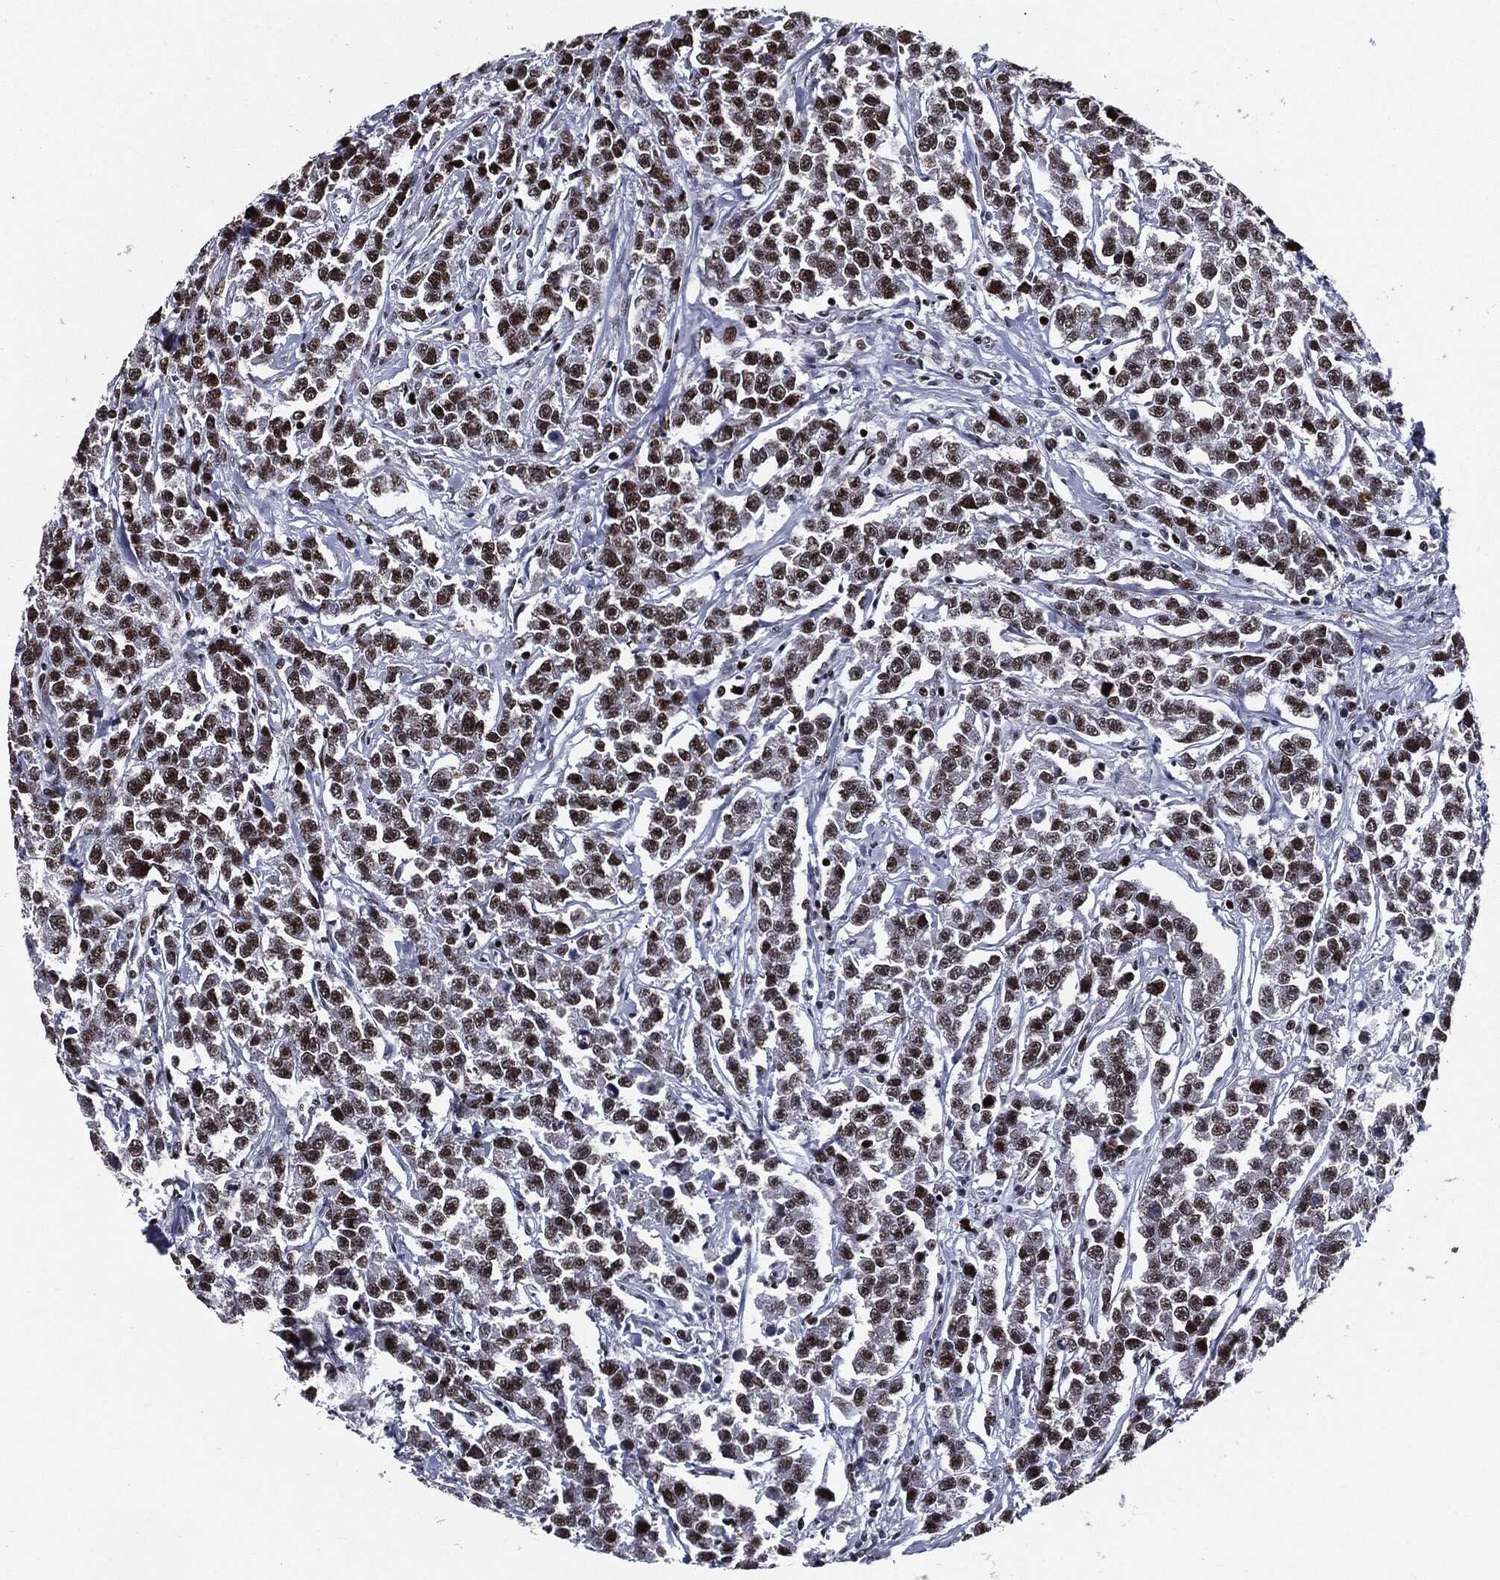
{"staining": {"intensity": "moderate", "quantity": "25%-75%", "location": "nuclear"}, "tissue": "testis cancer", "cell_type": "Tumor cells", "image_type": "cancer", "snomed": [{"axis": "morphology", "description": "Seminoma, NOS"}, {"axis": "topography", "description": "Testis"}], "caption": "A histopathology image of seminoma (testis) stained for a protein shows moderate nuclear brown staining in tumor cells.", "gene": "ZFP91", "patient": {"sex": "male", "age": 59}}